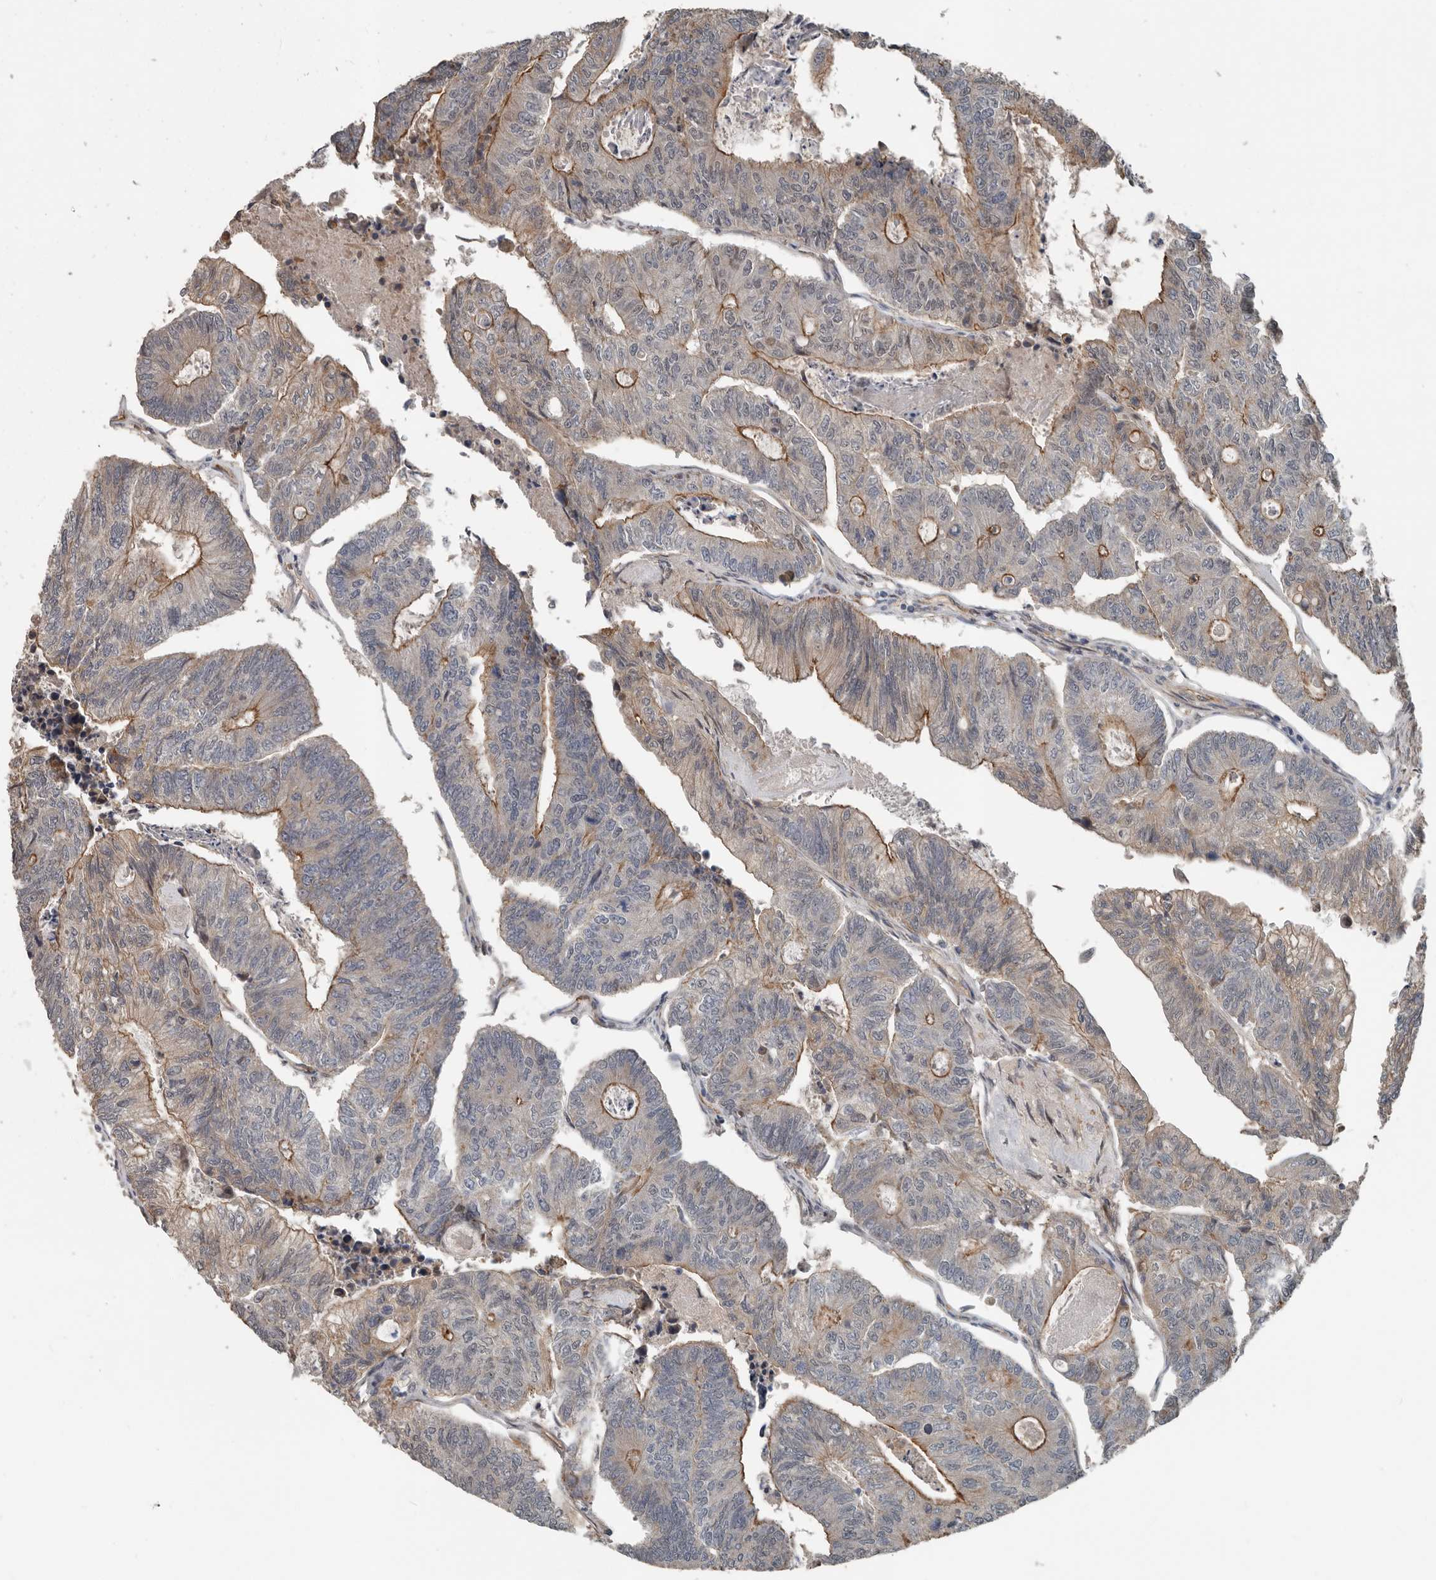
{"staining": {"intensity": "moderate", "quantity": "25%-75%", "location": "cytoplasmic/membranous"}, "tissue": "colorectal cancer", "cell_type": "Tumor cells", "image_type": "cancer", "snomed": [{"axis": "morphology", "description": "Adenocarcinoma, NOS"}, {"axis": "topography", "description": "Colon"}], "caption": "DAB (3,3'-diaminobenzidine) immunohistochemical staining of human colorectal cancer (adenocarcinoma) exhibits moderate cytoplasmic/membranous protein positivity in approximately 25%-75% of tumor cells. Using DAB (3,3'-diaminobenzidine) (brown) and hematoxylin (blue) stains, captured at high magnification using brightfield microscopy.", "gene": "YOD1", "patient": {"sex": "female", "age": 67}}